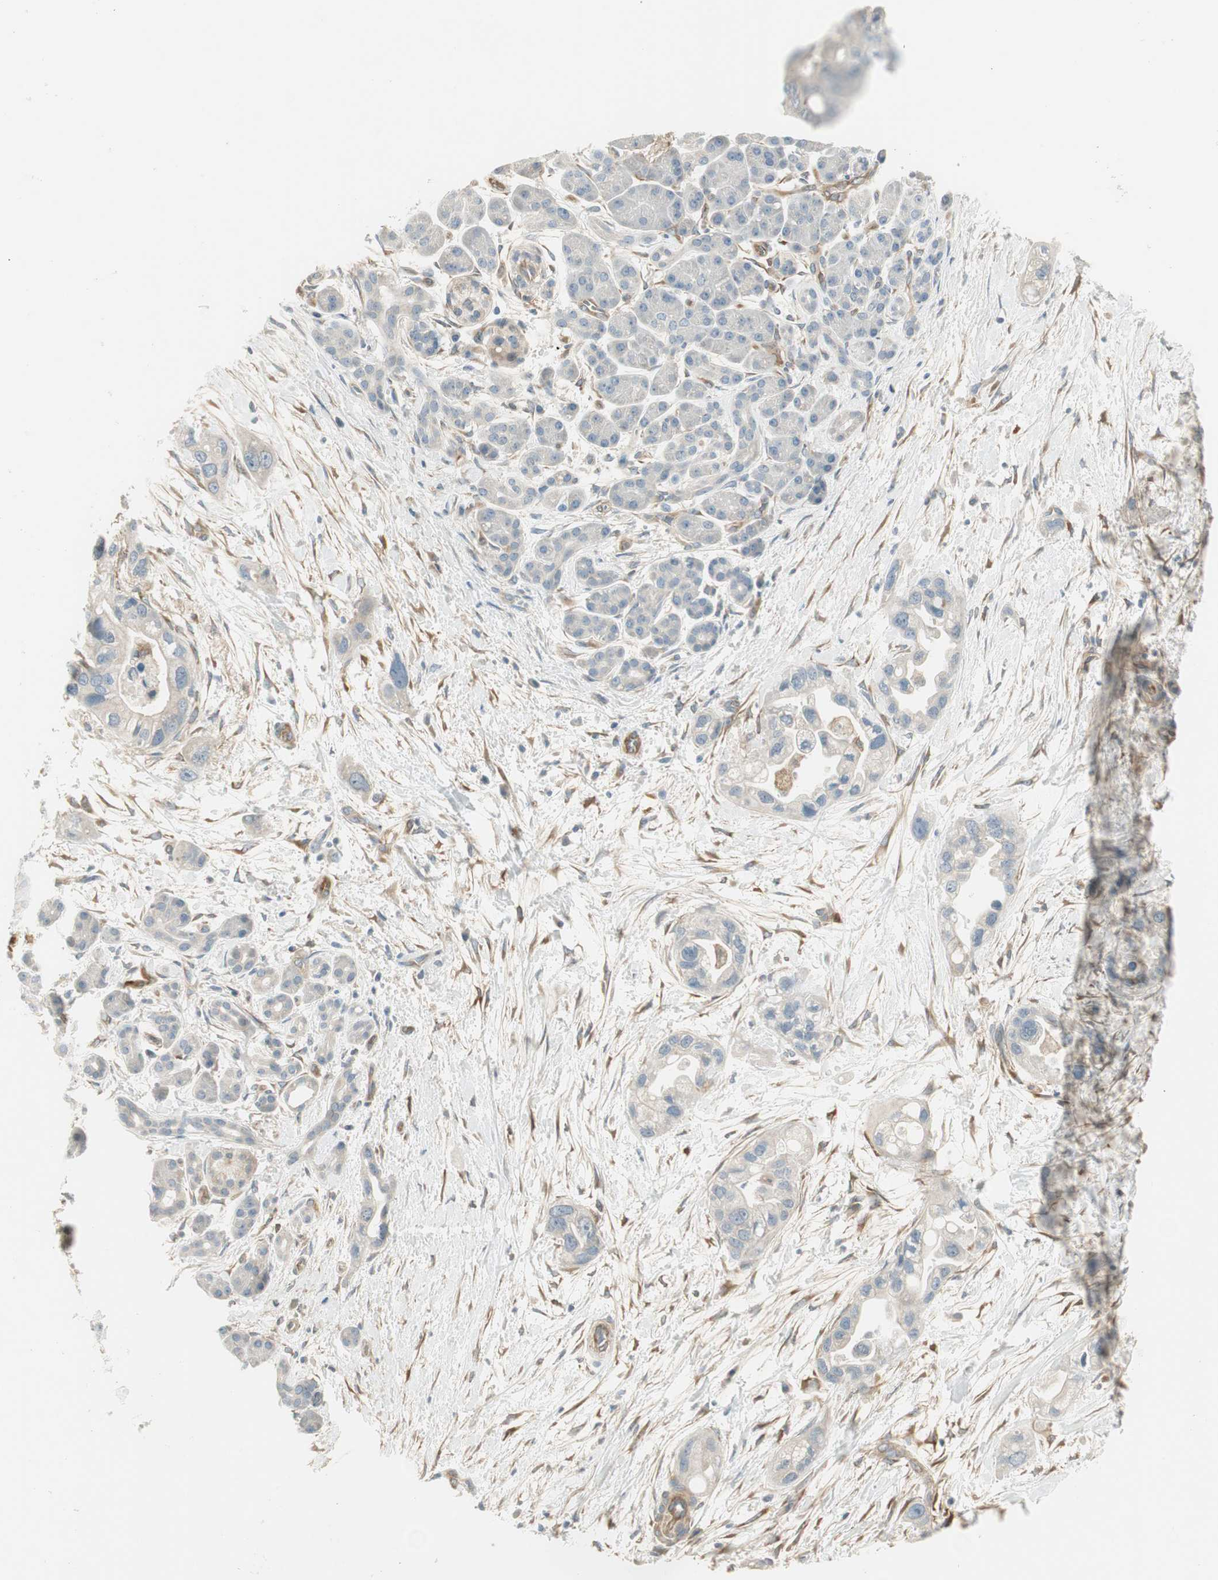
{"staining": {"intensity": "negative", "quantity": "none", "location": "none"}, "tissue": "pancreatic cancer", "cell_type": "Tumor cells", "image_type": "cancer", "snomed": [{"axis": "morphology", "description": "Adenocarcinoma, NOS"}, {"axis": "topography", "description": "Pancreas"}], "caption": "Immunohistochemistry micrograph of neoplastic tissue: pancreatic cancer (adenocarcinoma) stained with DAB demonstrates no significant protein staining in tumor cells.", "gene": "STON1-GTF2A1L", "patient": {"sex": "female", "age": 77}}